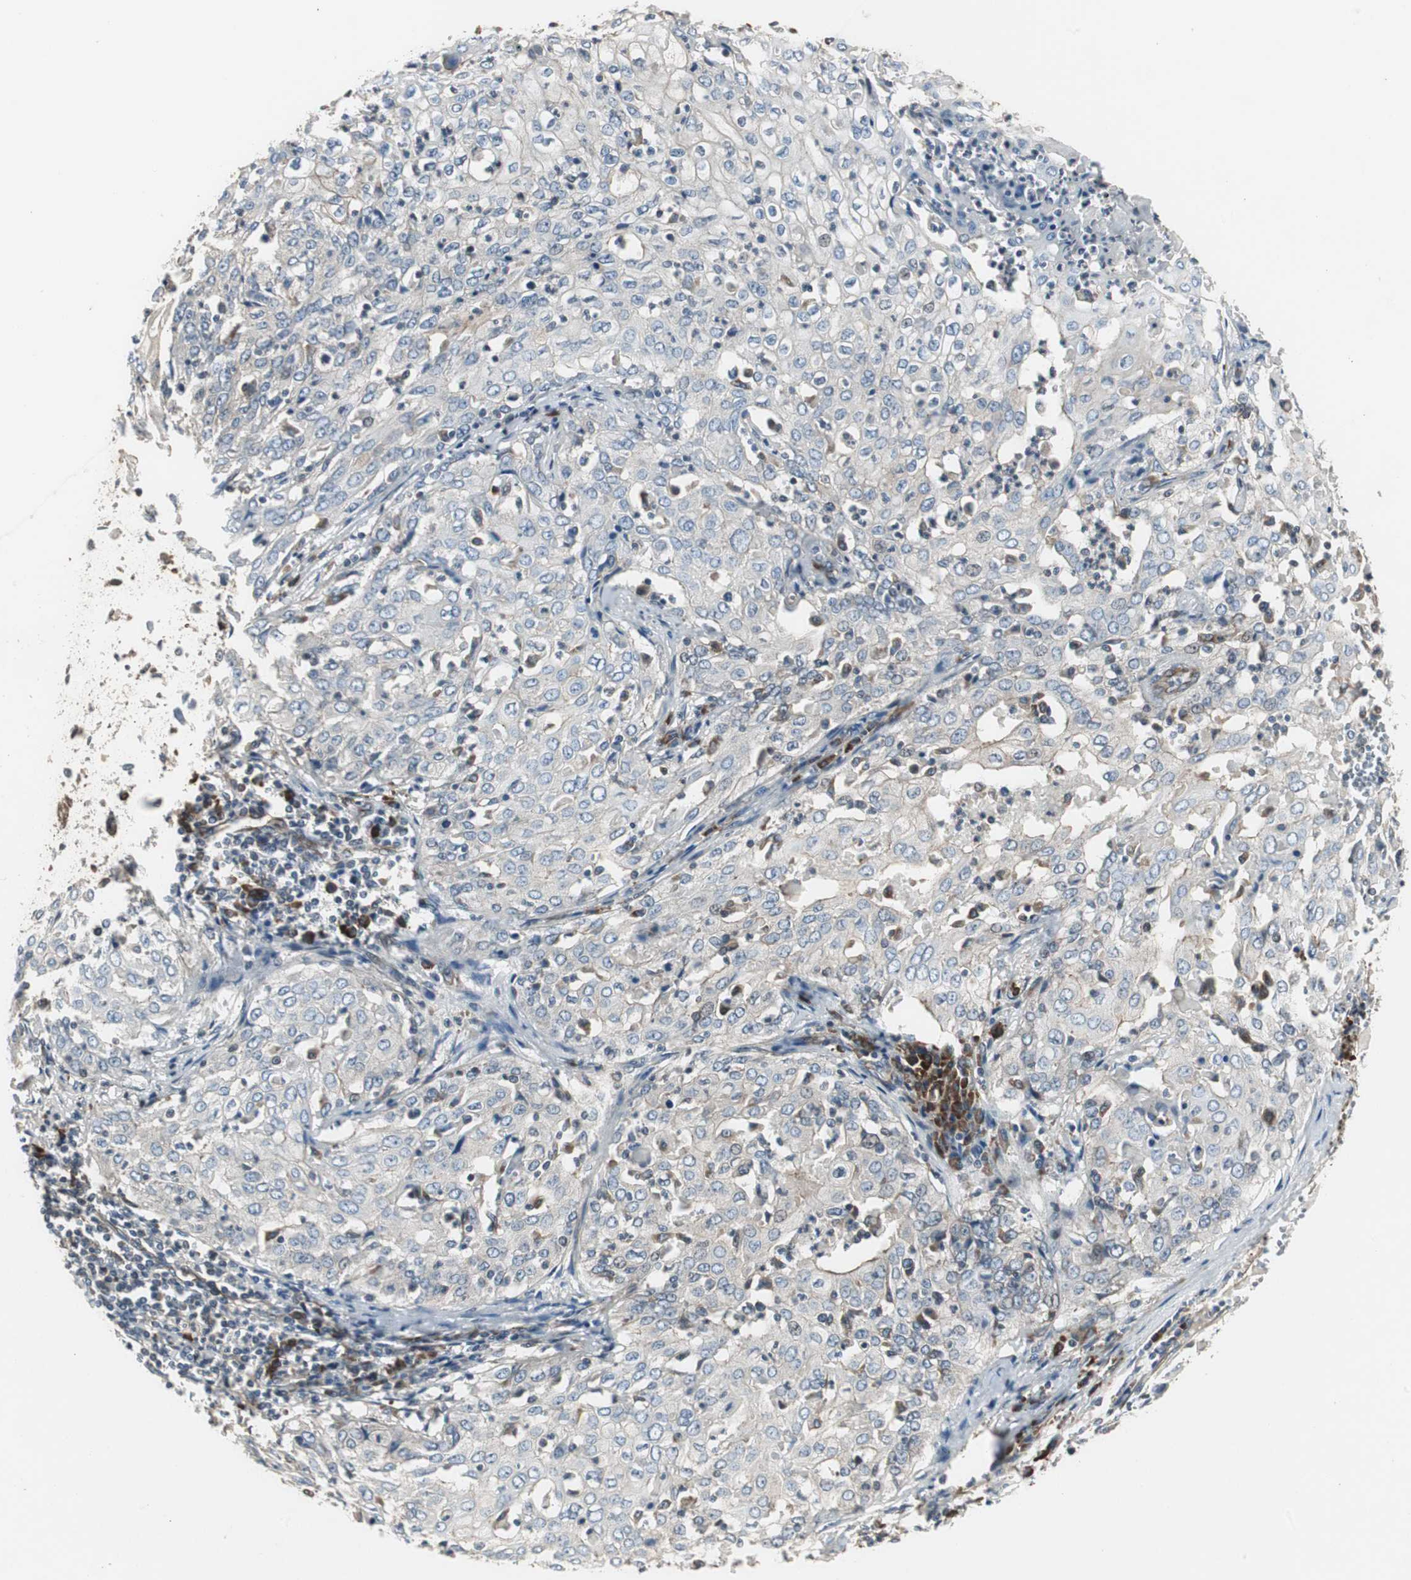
{"staining": {"intensity": "weak", "quantity": "<25%", "location": "cytoplasmic/membranous"}, "tissue": "cervical cancer", "cell_type": "Tumor cells", "image_type": "cancer", "snomed": [{"axis": "morphology", "description": "Squamous cell carcinoma, NOS"}, {"axis": "topography", "description": "Cervix"}], "caption": "This is an IHC micrograph of human squamous cell carcinoma (cervical). There is no expression in tumor cells.", "gene": "CHP1", "patient": {"sex": "female", "age": 39}}